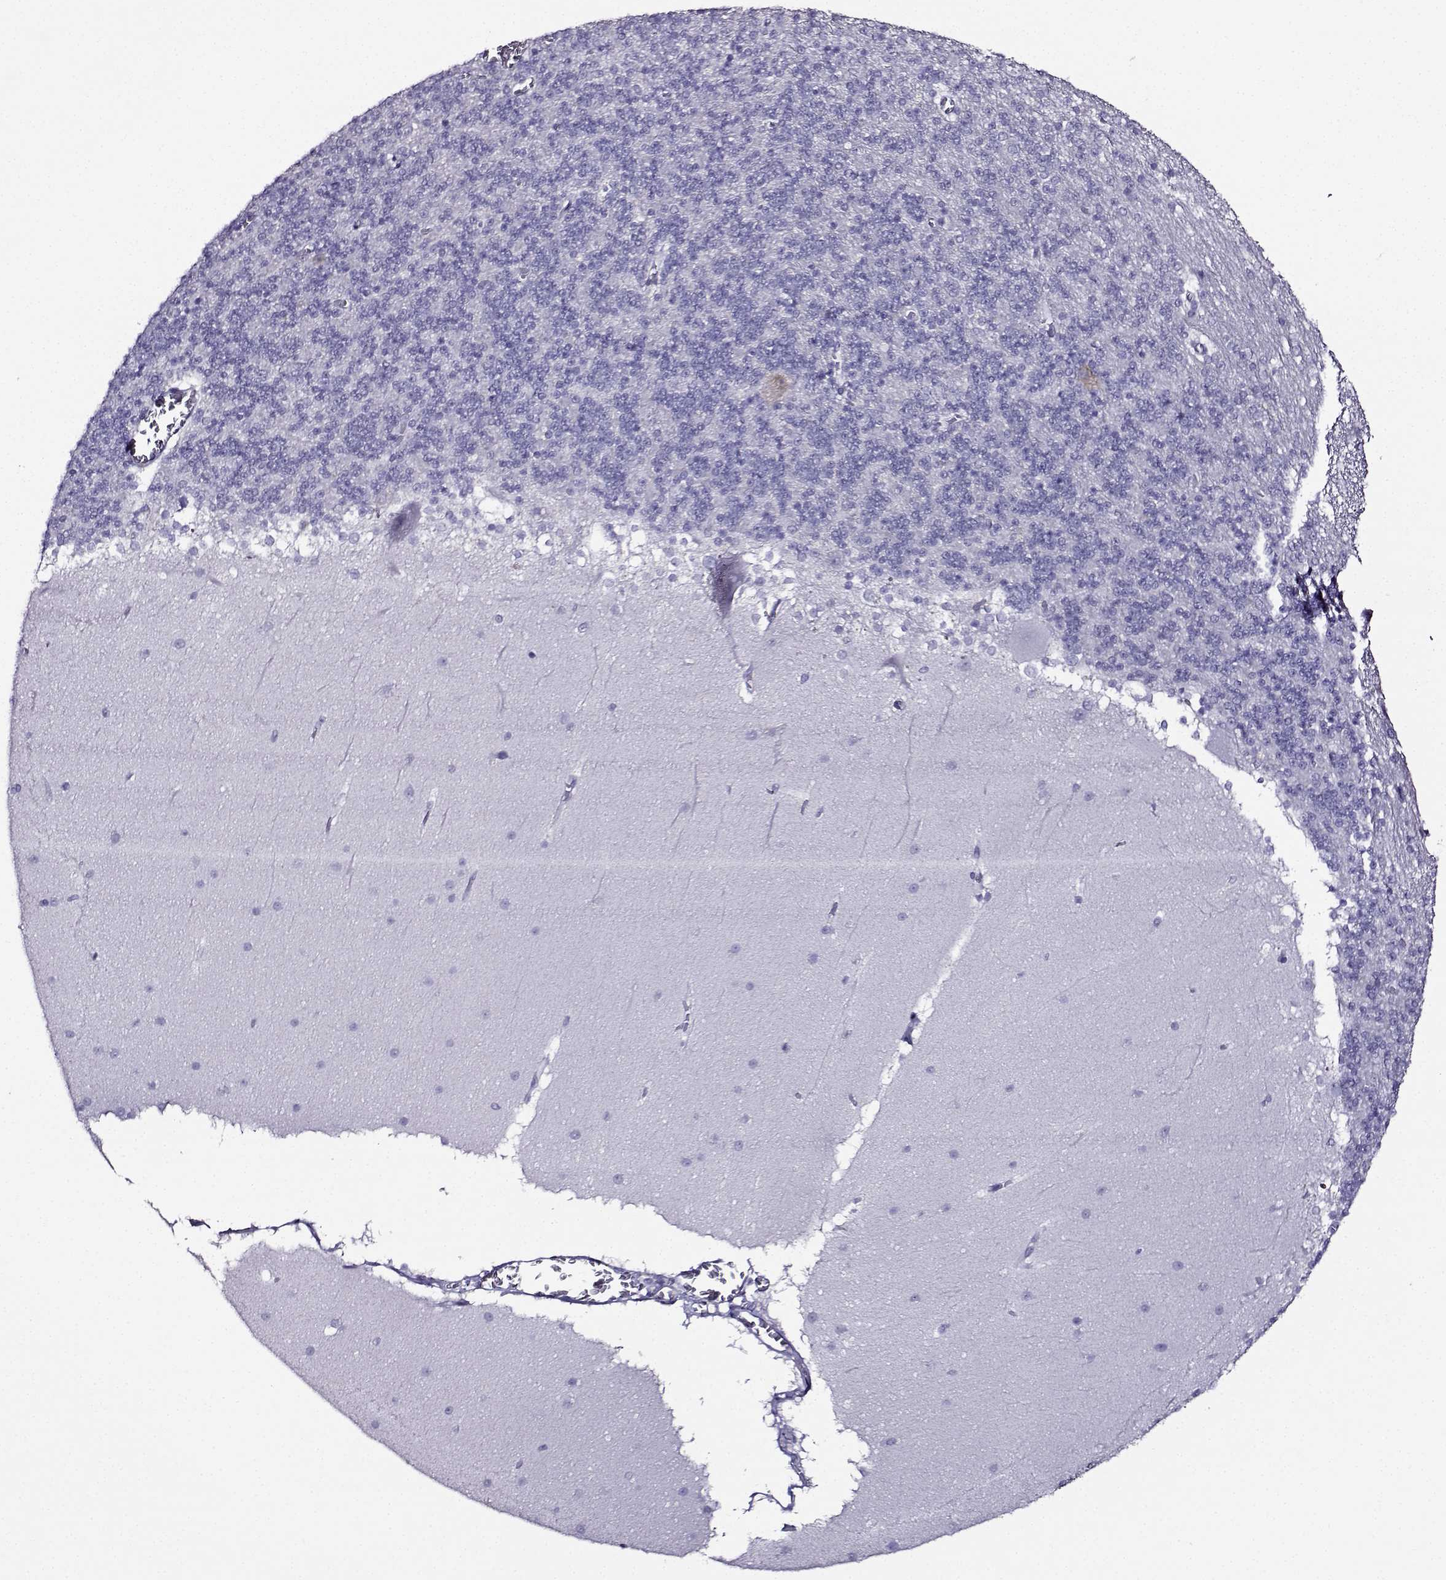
{"staining": {"intensity": "negative", "quantity": "none", "location": "none"}, "tissue": "cerebellum", "cell_type": "Cells in granular layer", "image_type": "normal", "snomed": [{"axis": "morphology", "description": "Normal tissue, NOS"}, {"axis": "topography", "description": "Cerebellum"}], "caption": "Immunohistochemical staining of normal human cerebellum demonstrates no significant expression in cells in granular layer. The staining is performed using DAB (3,3'-diaminobenzidine) brown chromogen with nuclei counter-stained in using hematoxylin.", "gene": "FBXO24", "patient": {"sex": "female", "age": 19}}